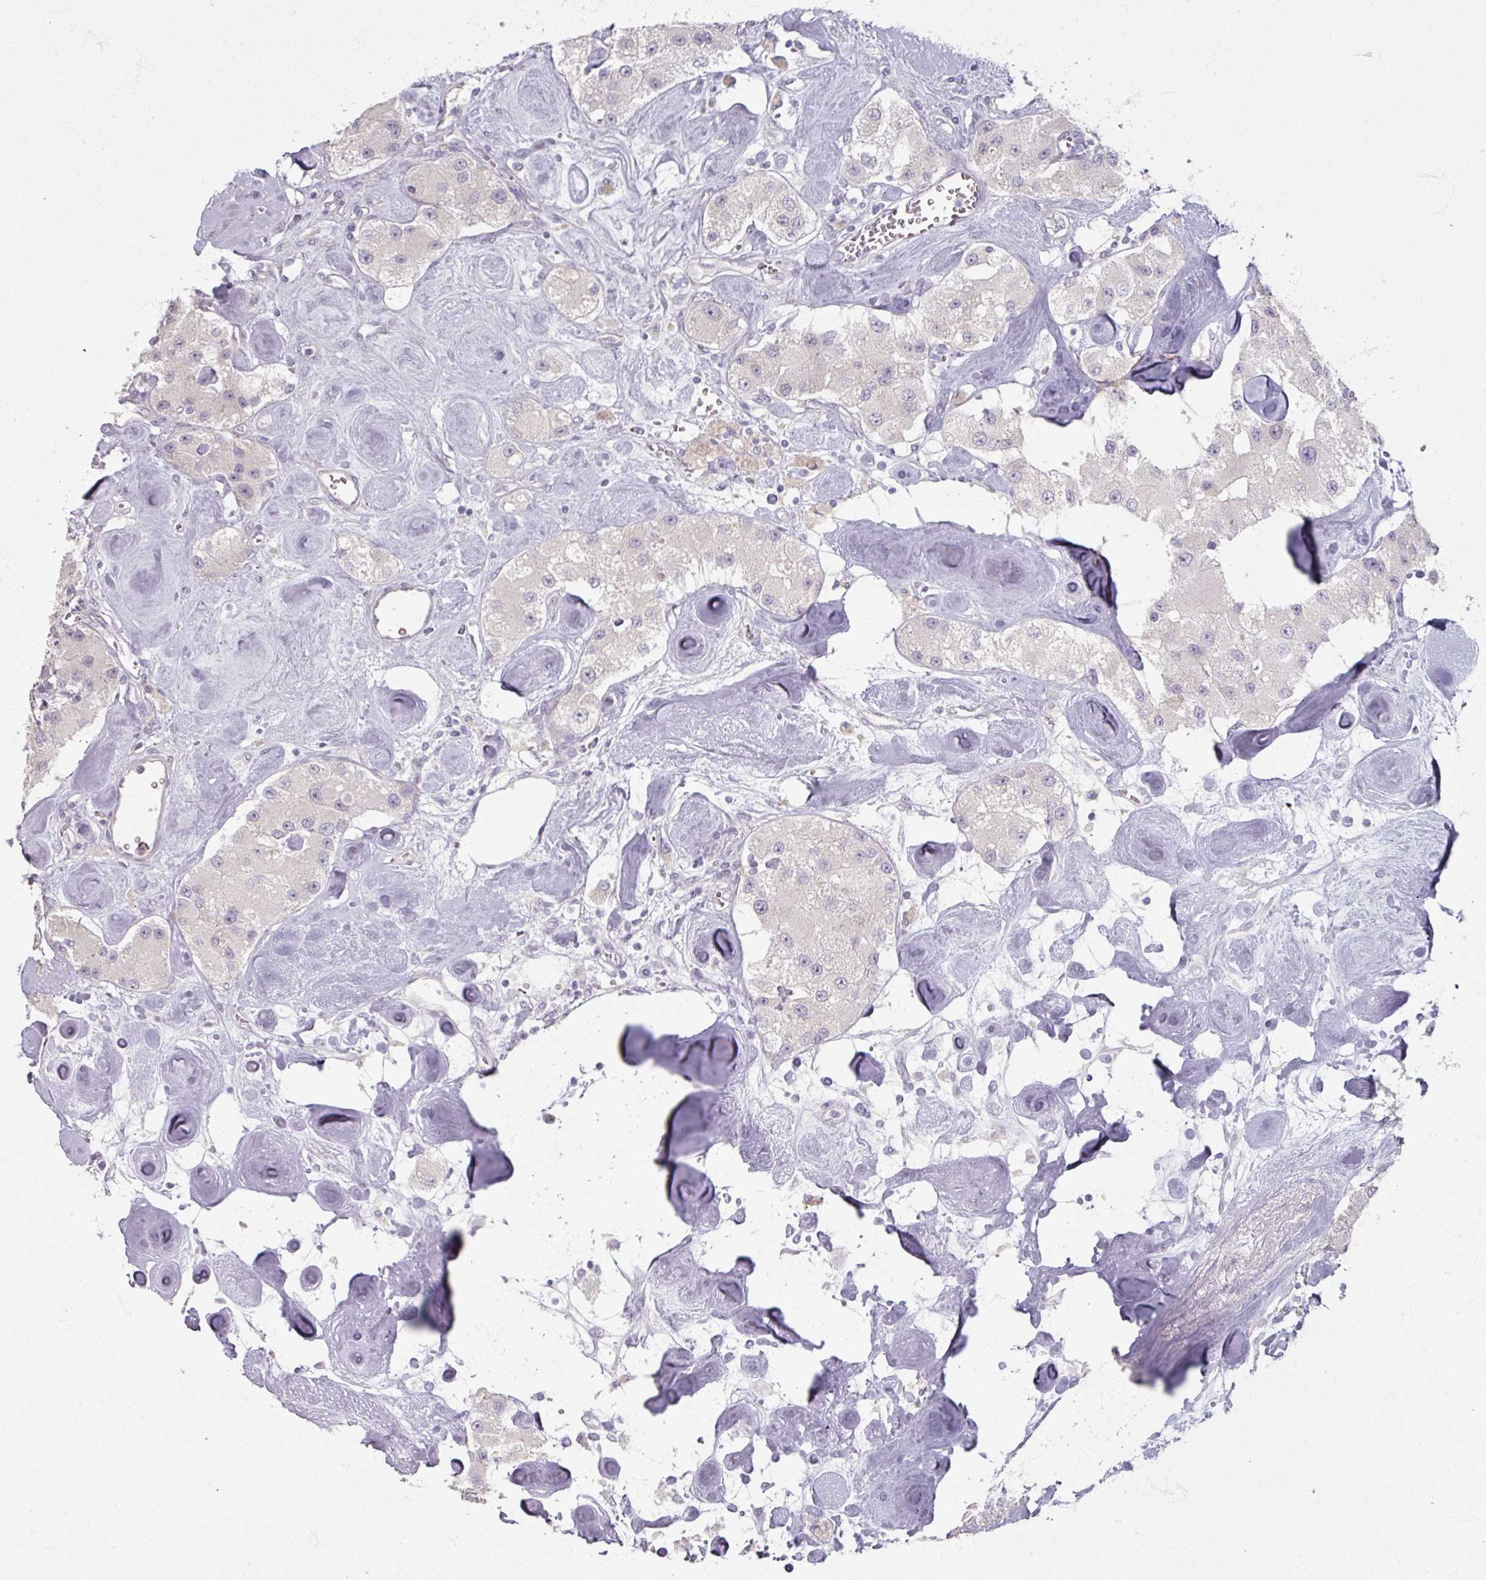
{"staining": {"intensity": "negative", "quantity": "none", "location": "none"}, "tissue": "carcinoid", "cell_type": "Tumor cells", "image_type": "cancer", "snomed": [{"axis": "morphology", "description": "Carcinoid, malignant, NOS"}, {"axis": "topography", "description": "Pancreas"}], "caption": "Carcinoid (malignant) was stained to show a protein in brown. There is no significant expression in tumor cells.", "gene": "SOX11", "patient": {"sex": "male", "age": 41}}